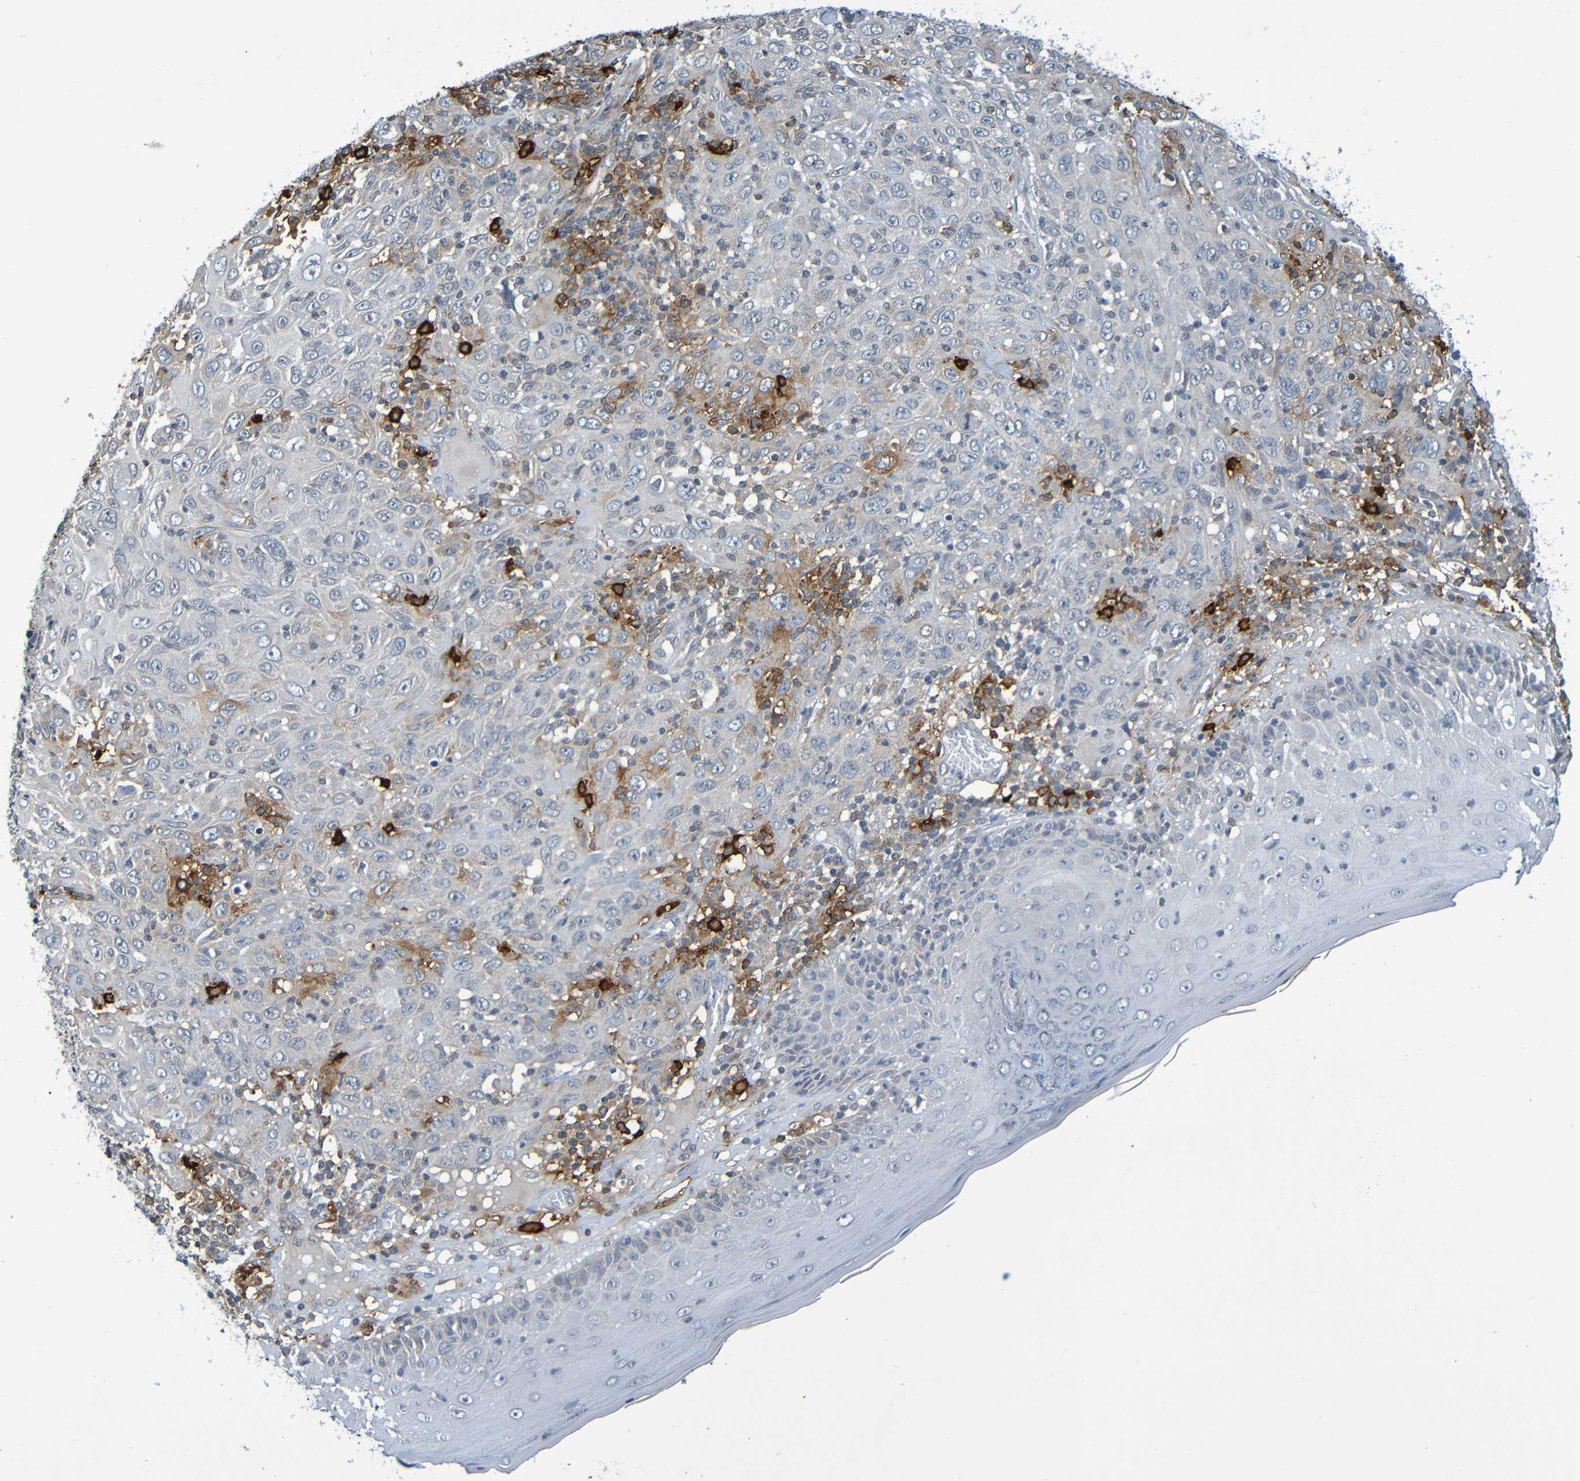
{"staining": {"intensity": "moderate", "quantity": "25%-75%", "location": "cytoplasmic/membranous"}, "tissue": "skin cancer", "cell_type": "Tumor cells", "image_type": "cancer", "snomed": [{"axis": "morphology", "description": "Squamous cell carcinoma, NOS"}, {"axis": "topography", "description": "Skin"}], "caption": "Protein expression analysis of human squamous cell carcinoma (skin) reveals moderate cytoplasmic/membranous positivity in about 25%-75% of tumor cells.", "gene": "C3AR1", "patient": {"sex": "female", "age": 88}}